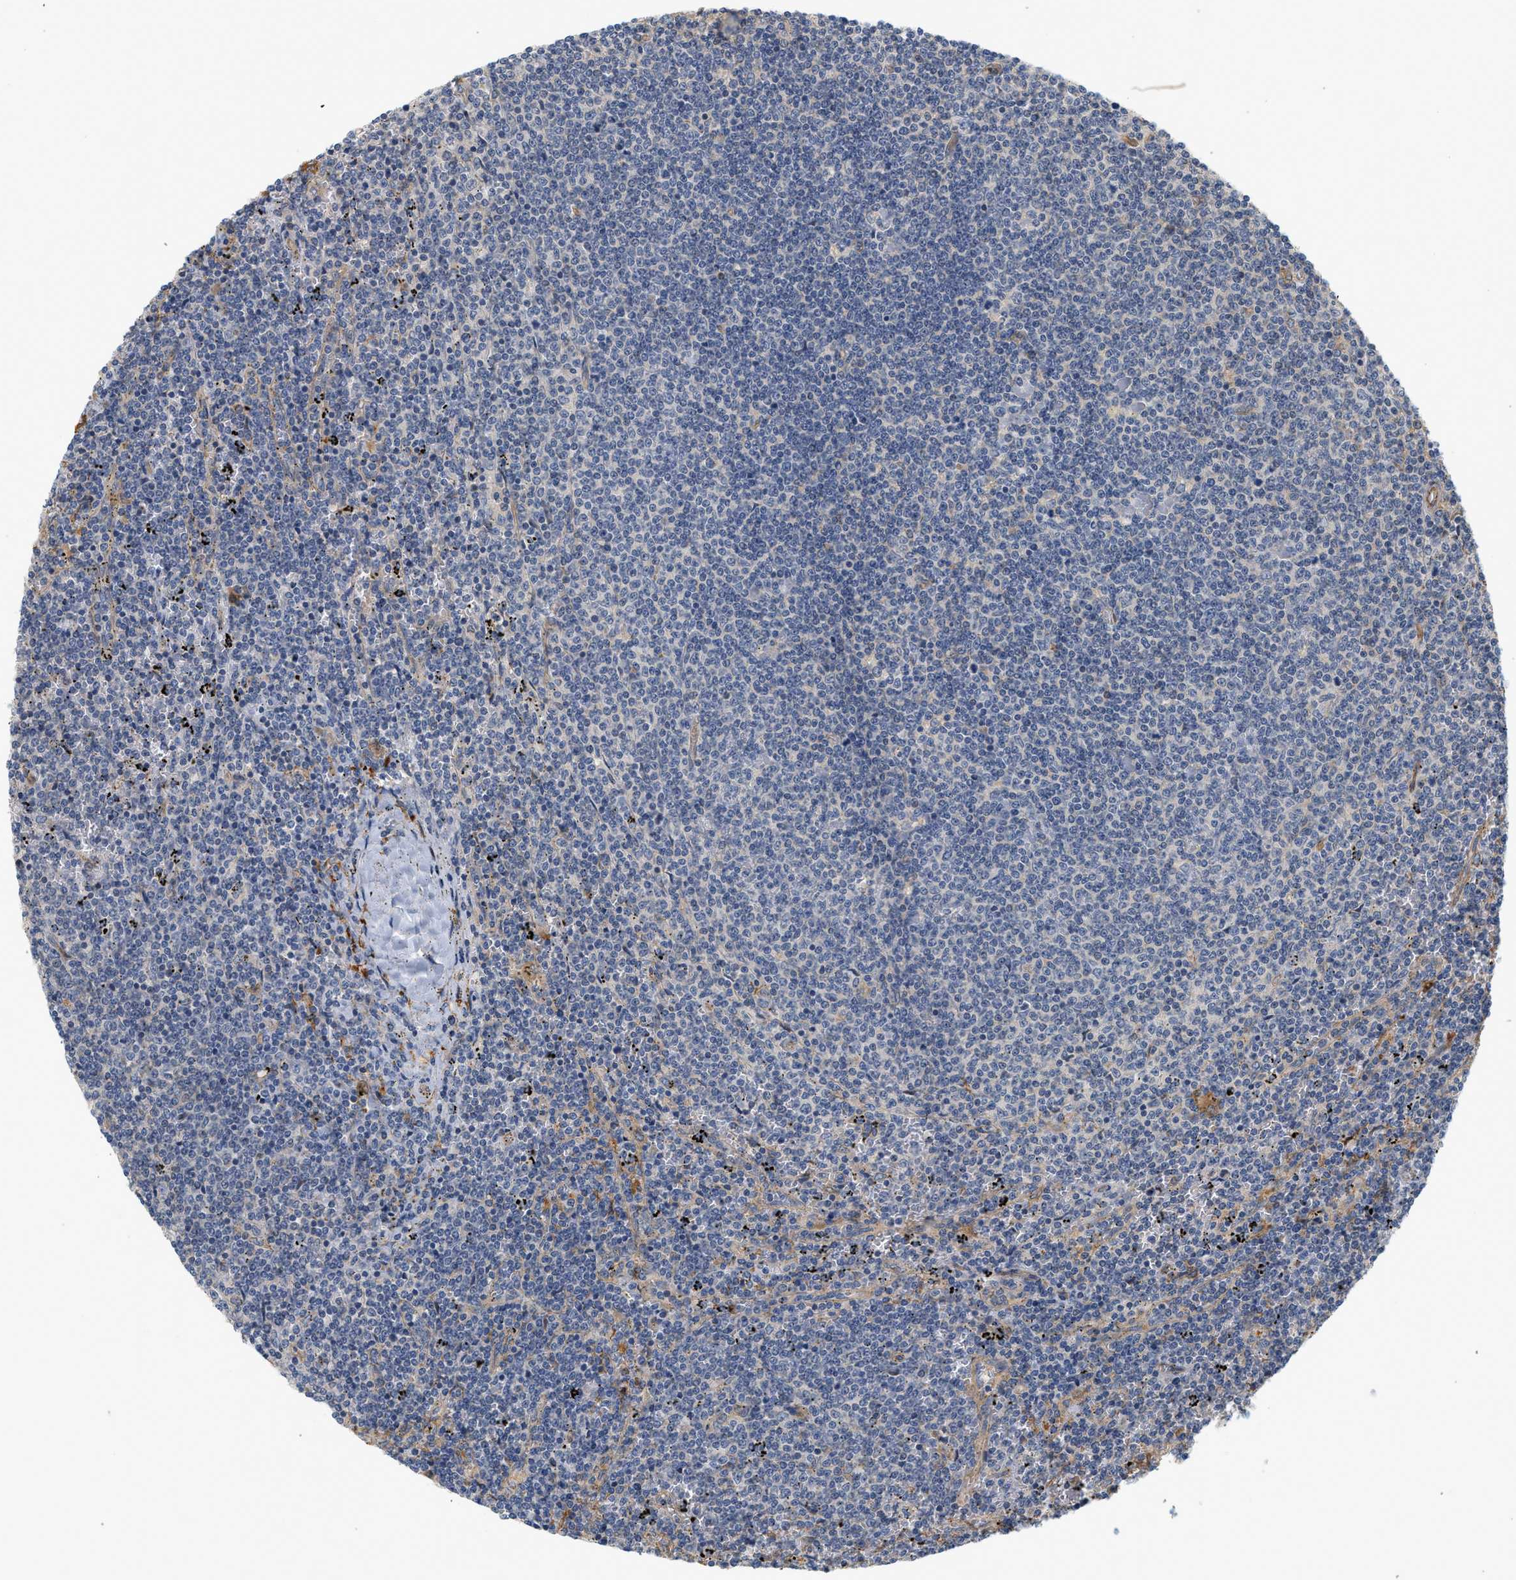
{"staining": {"intensity": "negative", "quantity": "none", "location": "none"}, "tissue": "lymphoma", "cell_type": "Tumor cells", "image_type": "cancer", "snomed": [{"axis": "morphology", "description": "Malignant lymphoma, non-Hodgkin's type, Low grade"}, {"axis": "topography", "description": "Spleen"}], "caption": "Immunohistochemical staining of low-grade malignant lymphoma, non-Hodgkin's type reveals no significant positivity in tumor cells. Nuclei are stained in blue.", "gene": "CTXN1", "patient": {"sex": "female", "age": 50}}